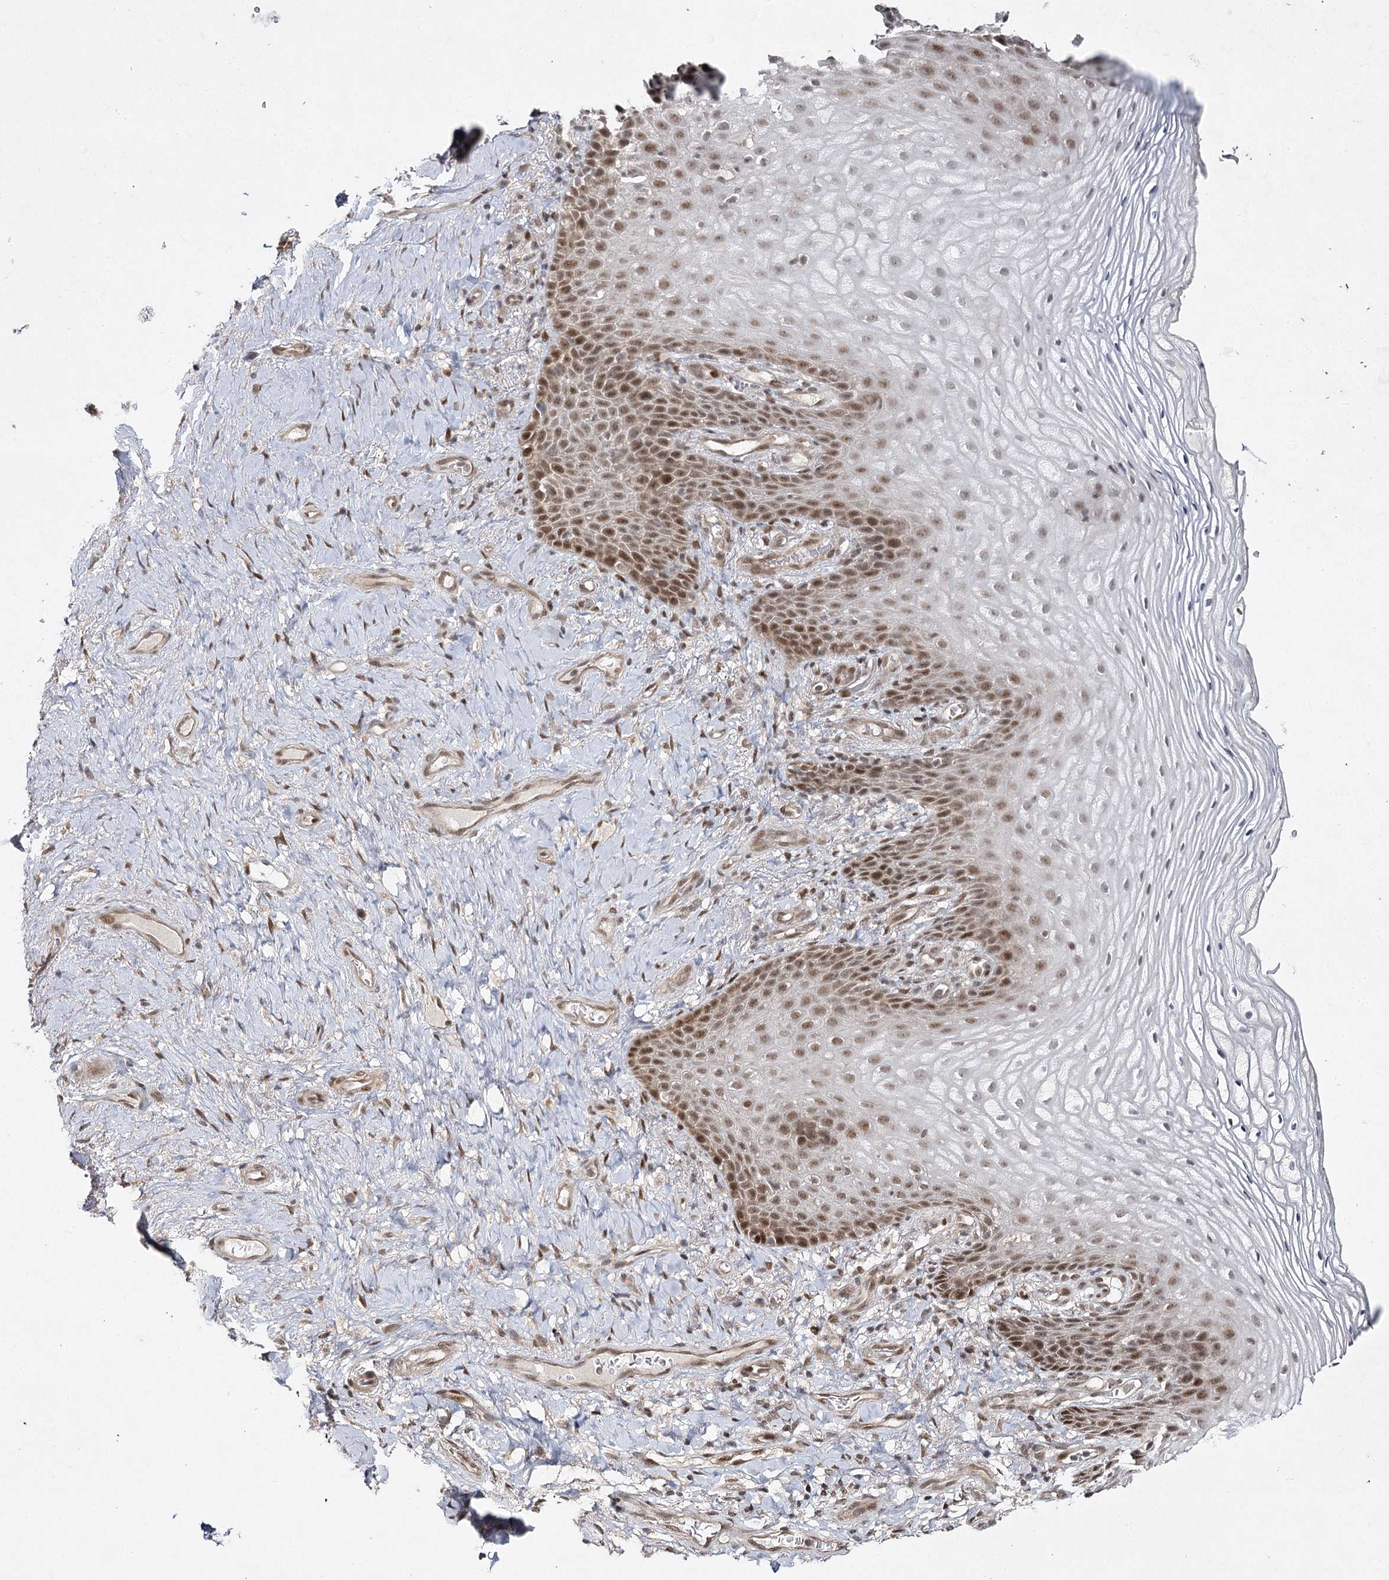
{"staining": {"intensity": "moderate", "quantity": "25%-75%", "location": "nuclear"}, "tissue": "vagina", "cell_type": "Squamous epithelial cells", "image_type": "normal", "snomed": [{"axis": "morphology", "description": "Normal tissue, NOS"}, {"axis": "topography", "description": "Vagina"}], "caption": "Immunohistochemistry (IHC) (DAB (3,3'-diaminobenzidine)) staining of benign human vagina displays moderate nuclear protein positivity in approximately 25%-75% of squamous epithelial cells.", "gene": "DCUN1D4", "patient": {"sex": "female", "age": 60}}